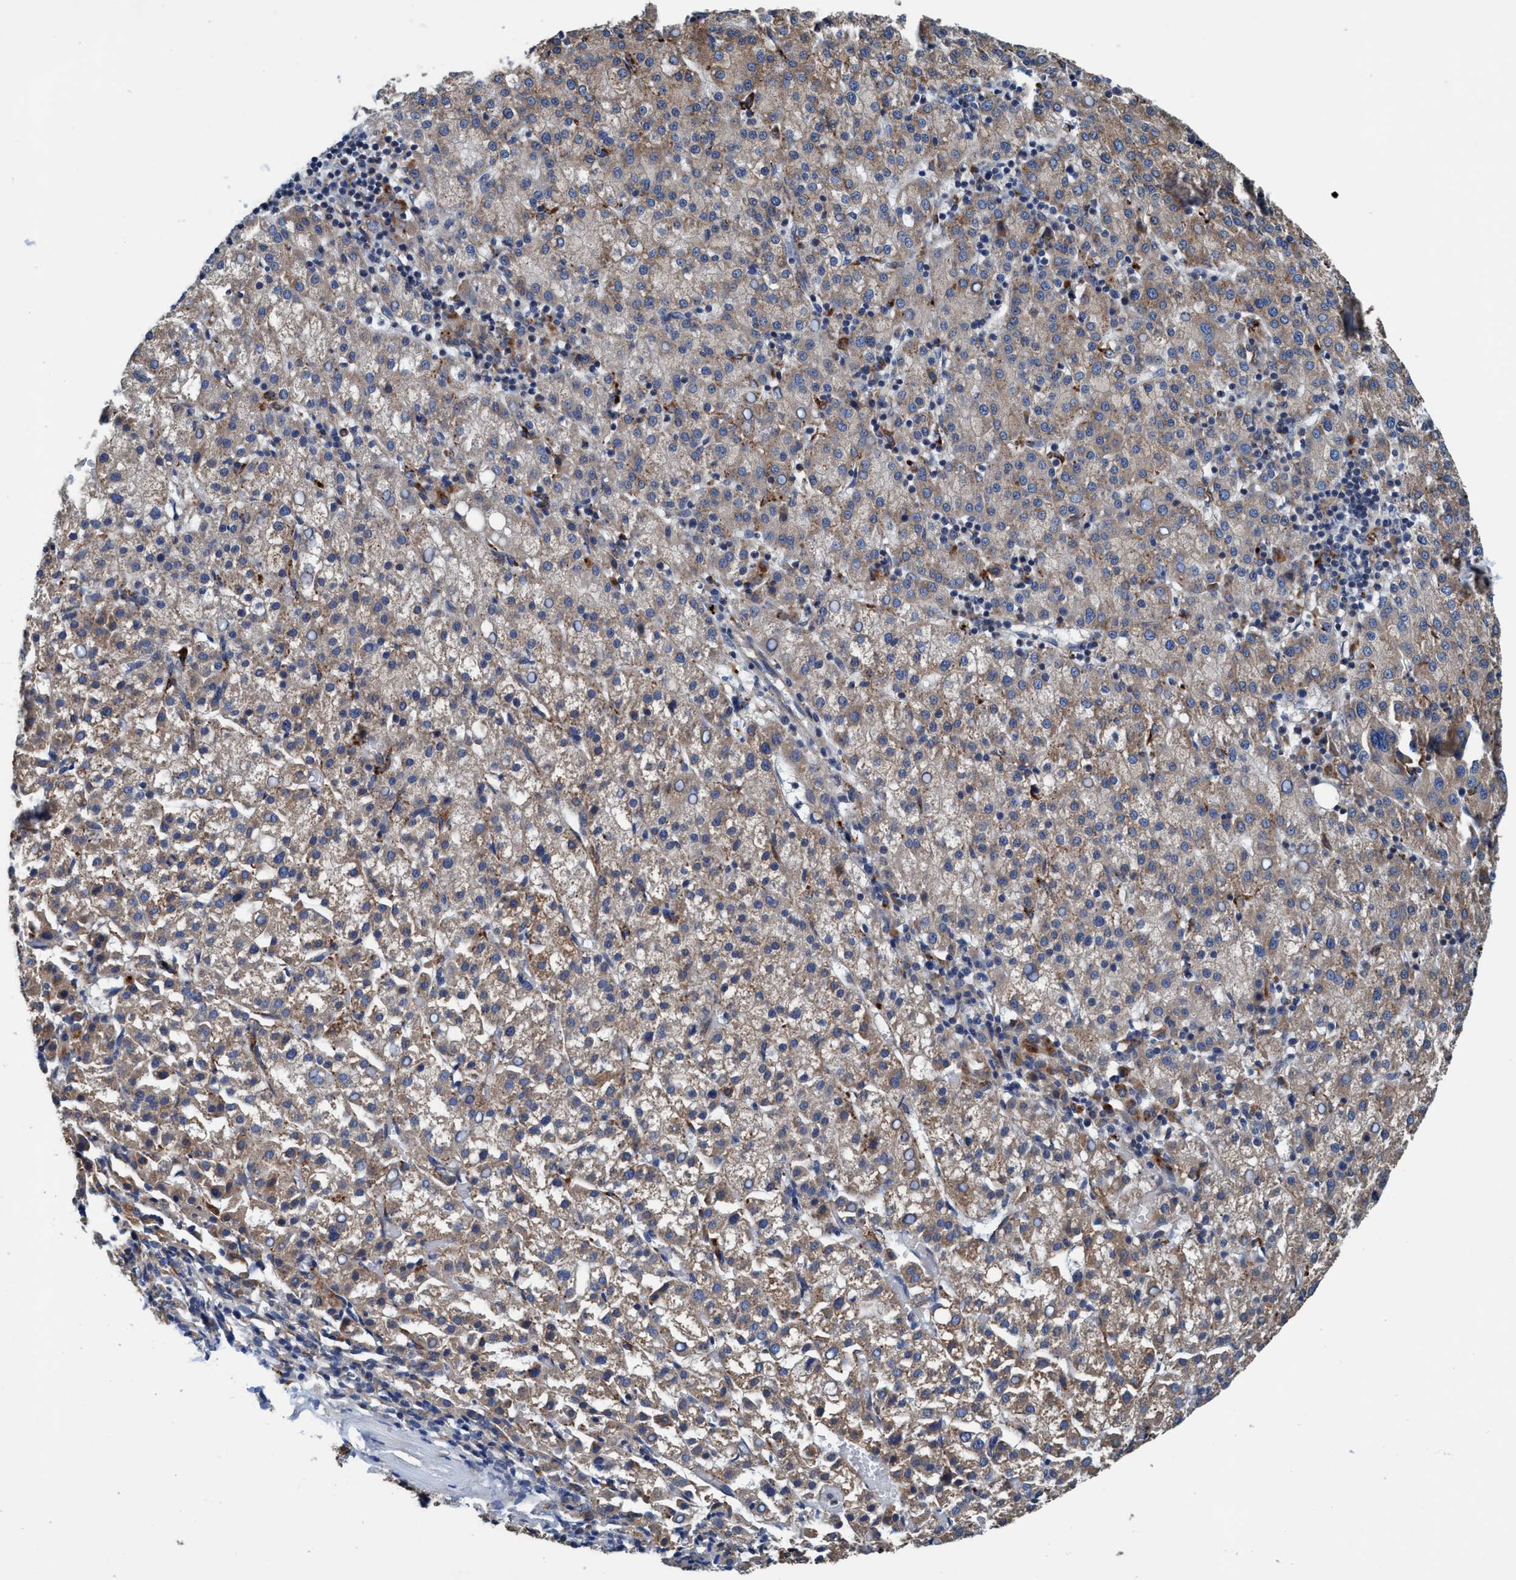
{"staining": {"intensity": "weak", "quantity": ">75%", "location": "cytoplasmic/membranous"}, "tissue": "liver cancer", "cell_type": "Tumor cells", "image_type": "cancer", "snomed": [{"axis": "morphology", "description": "Carcinoma, Hepatocellular, NOS"}, {"axis": "topography", "description": "Liver"}], "caption": "Brown immunohistochemical staining in liver cancer shows weak cytoplasmic/membranous expression in approximately >75% of tumor cells.", "gene": "ENDOG", "patient": {"sex": "female", "age": 58}}